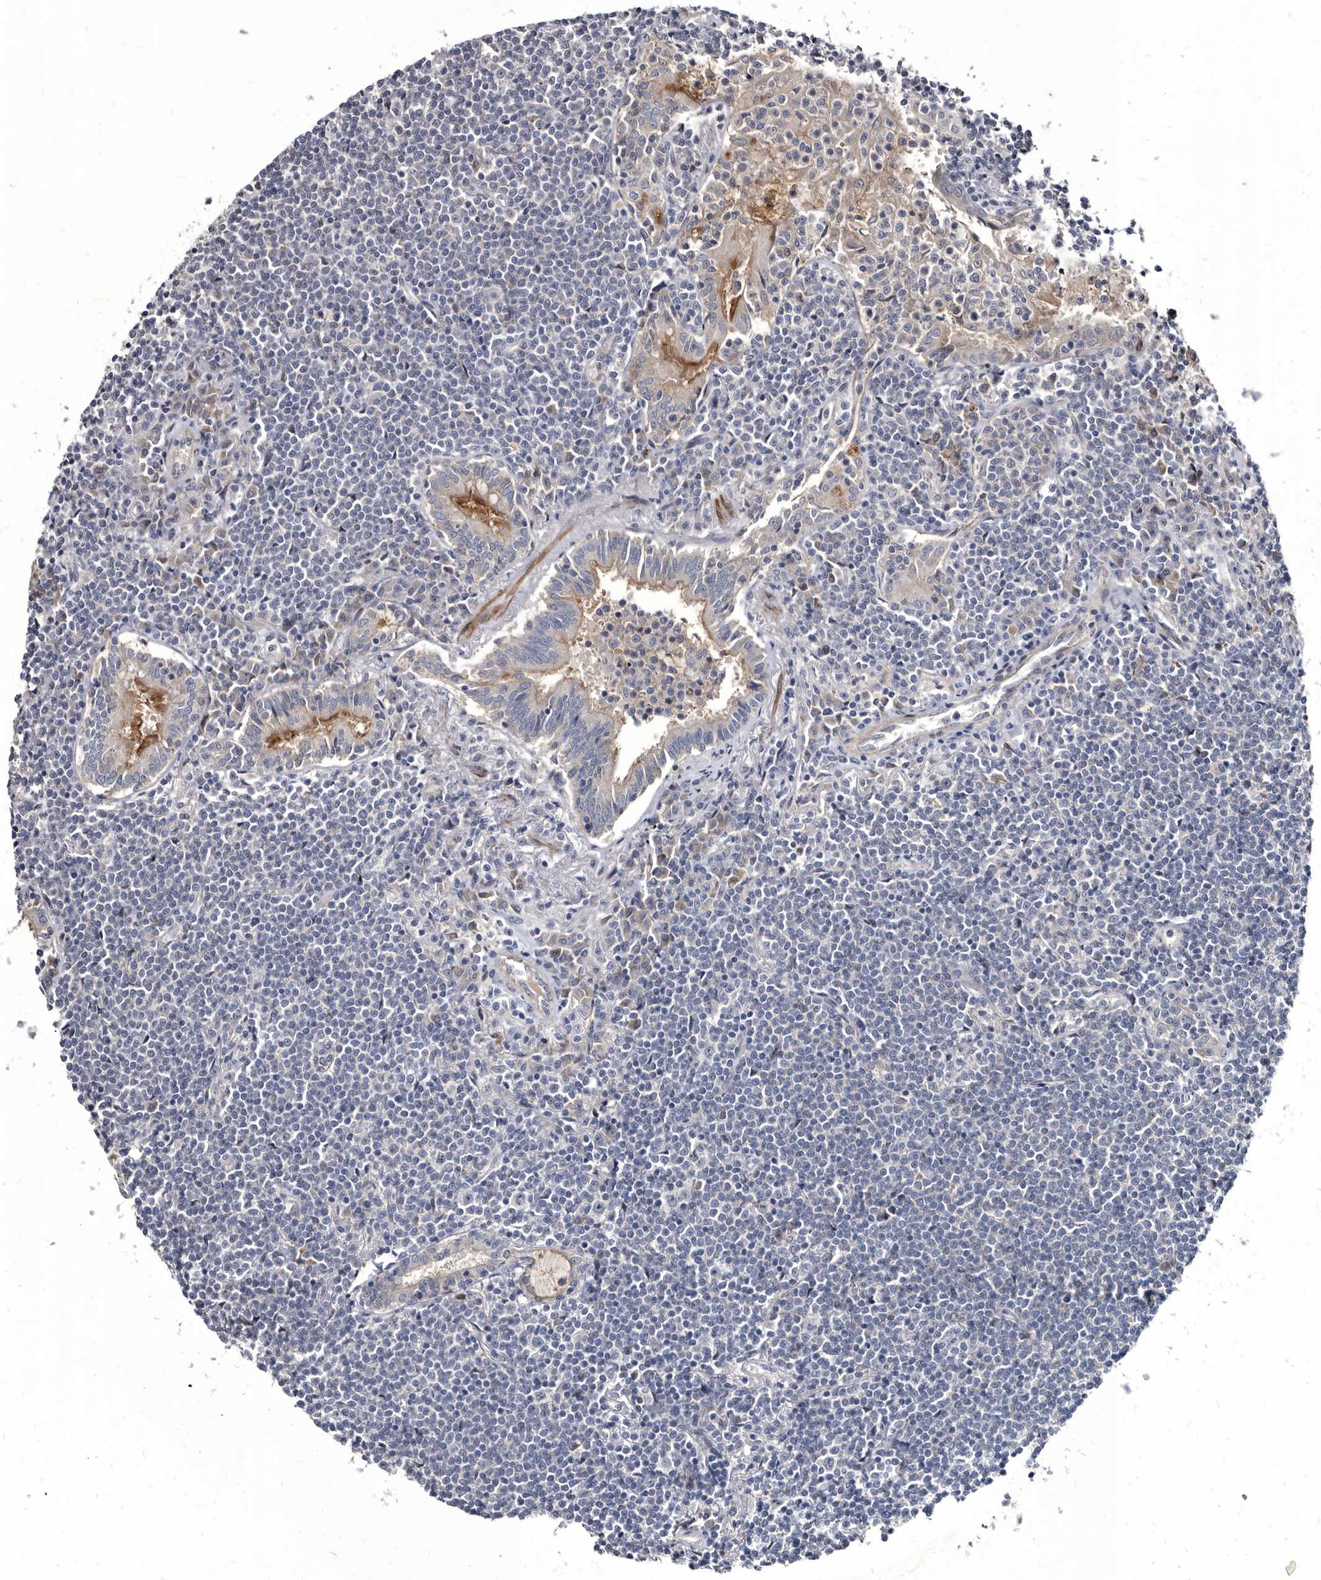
{"staining": {"intensity": "negative", "quantity": "none", "location": "none"}, "tissue": "lymphoma", "cell_type": "Tumor cells", "image_type": "cancer", "snomed": [{"axis": "morphology", "description": "Malignant lymphoma, non-Hodgkin's type, Low grade"}, {"axis": "topography", "description": "Lung"}], "caption": "Immunohistochemistry (IHC) of human low-grade malignant lymphoma, non-Hodgkin's type shows no expression in tumor cells.", "gene": "PROM1", "patient": {"sex": "female", "age": 71}}